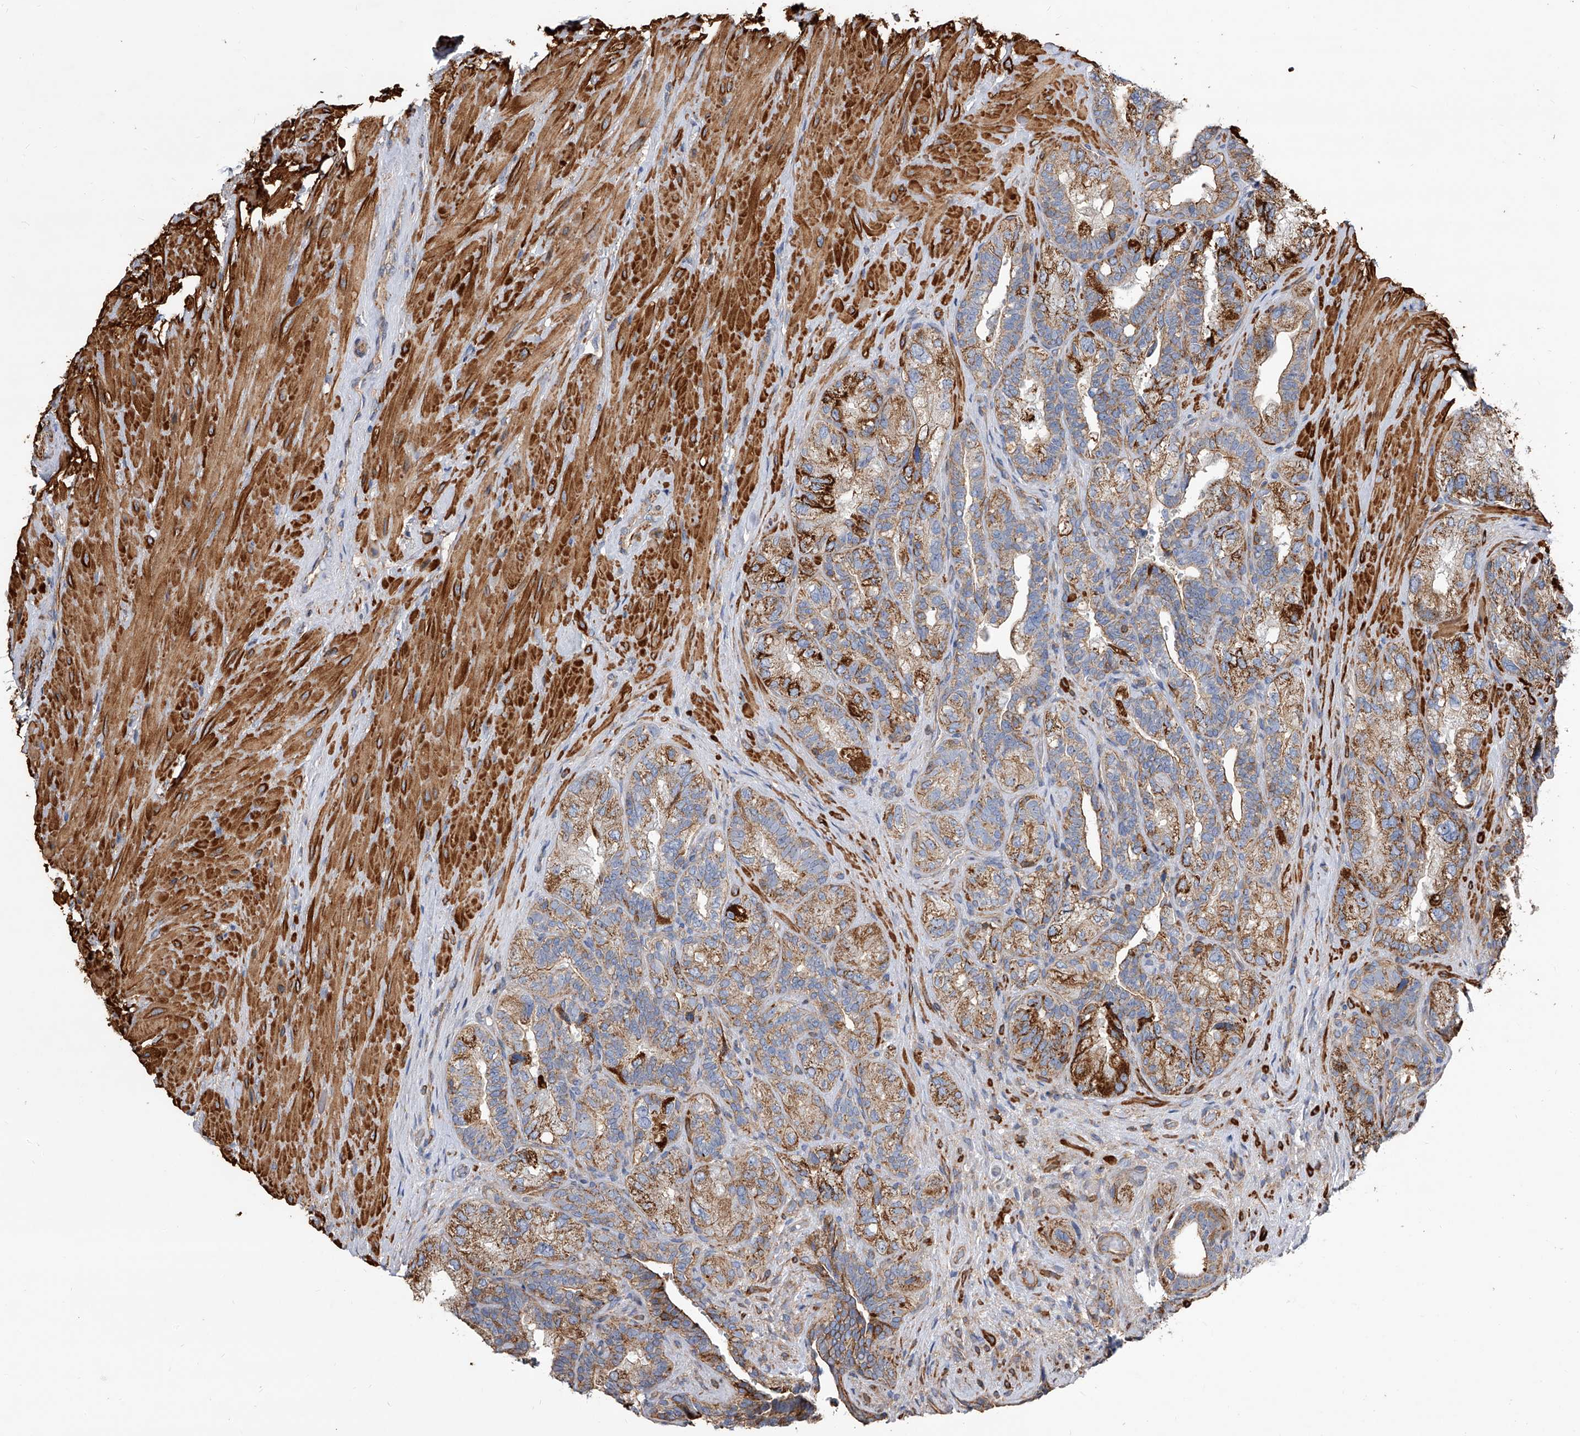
{"staining": {"intensity": "moderate", "quantity": "25%-75%", "location": "cytoplasmic/membranous"}, "tissue": "seminal vesicle", "cell_type": "Glandular cells", "image_type": "normal", "snomed": [{"axis": "morphology", "description": "Normal tissue, NOS"}, {"axis": "topography", "description": "Prostate"}, {"axis": "topography", "description": "Seminal veicle"}], "caption": "There is medium levels of moderate cytoplasmic/membranous positivity in glandular cells of normal seminal vesicle, as demonstrated by immunohistochemical staining (brown color).", "gene": "PISD", "patient": {"sex": "male", "age": 67}}